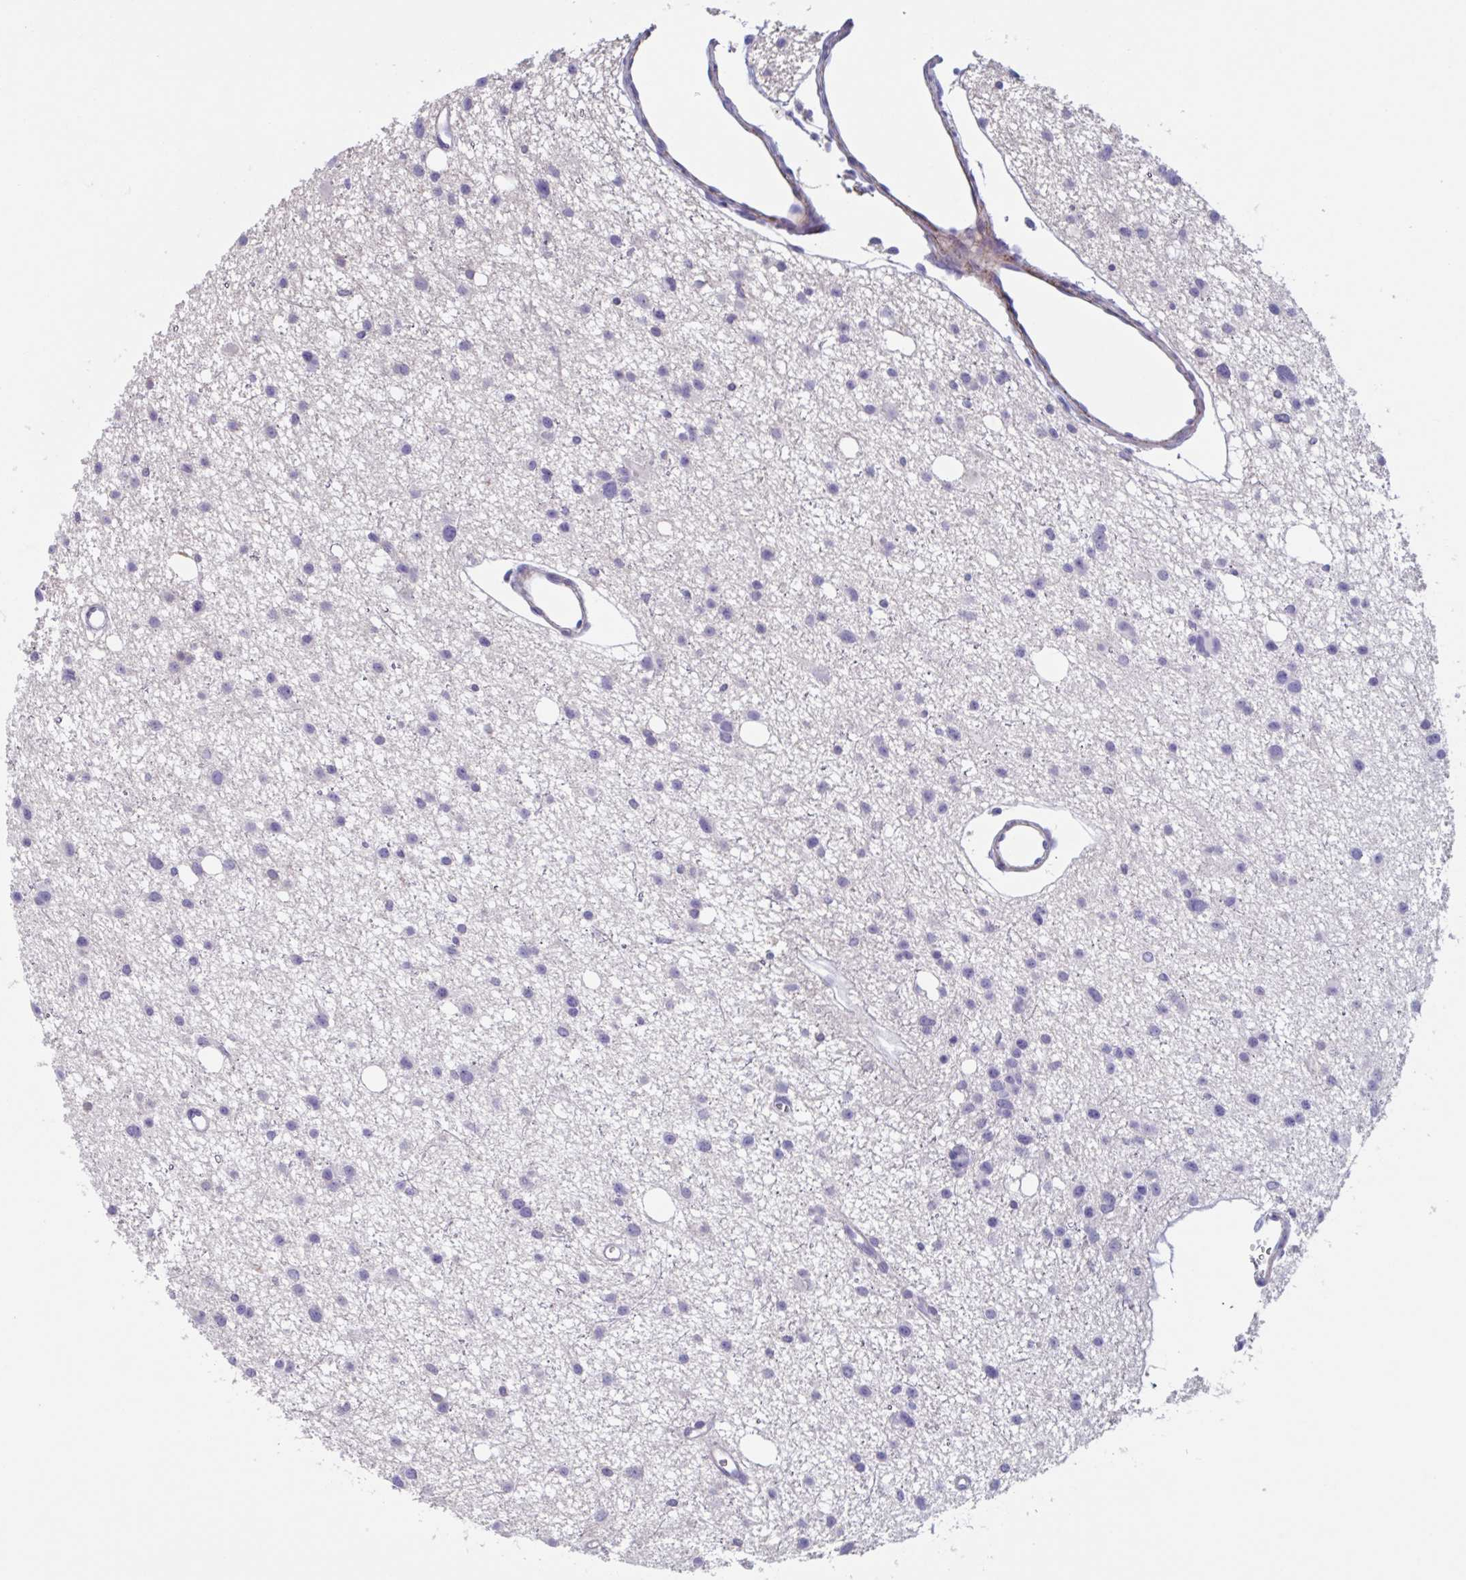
{"staining": {"intensity": "negative", "quantity": "none", "location": "none"}, "tissue": "glioma", "cell_type": "Tumor cells", "image_type": "cancer", "snomed": [{"axis": "morphology", "description": "Glioma, malignant, High grade"}, {"axis": "topography", "description": "Brain"}], "caption": "Glioma was stained to show a protein in brown. There is no significant positivity in tumor cells. (DAB immunohistochemistry (IHC) visualized using brightfield microscopy, high magnification).", "gene": "LPIN3", "patient": {"sex": "male", "age": 23}}